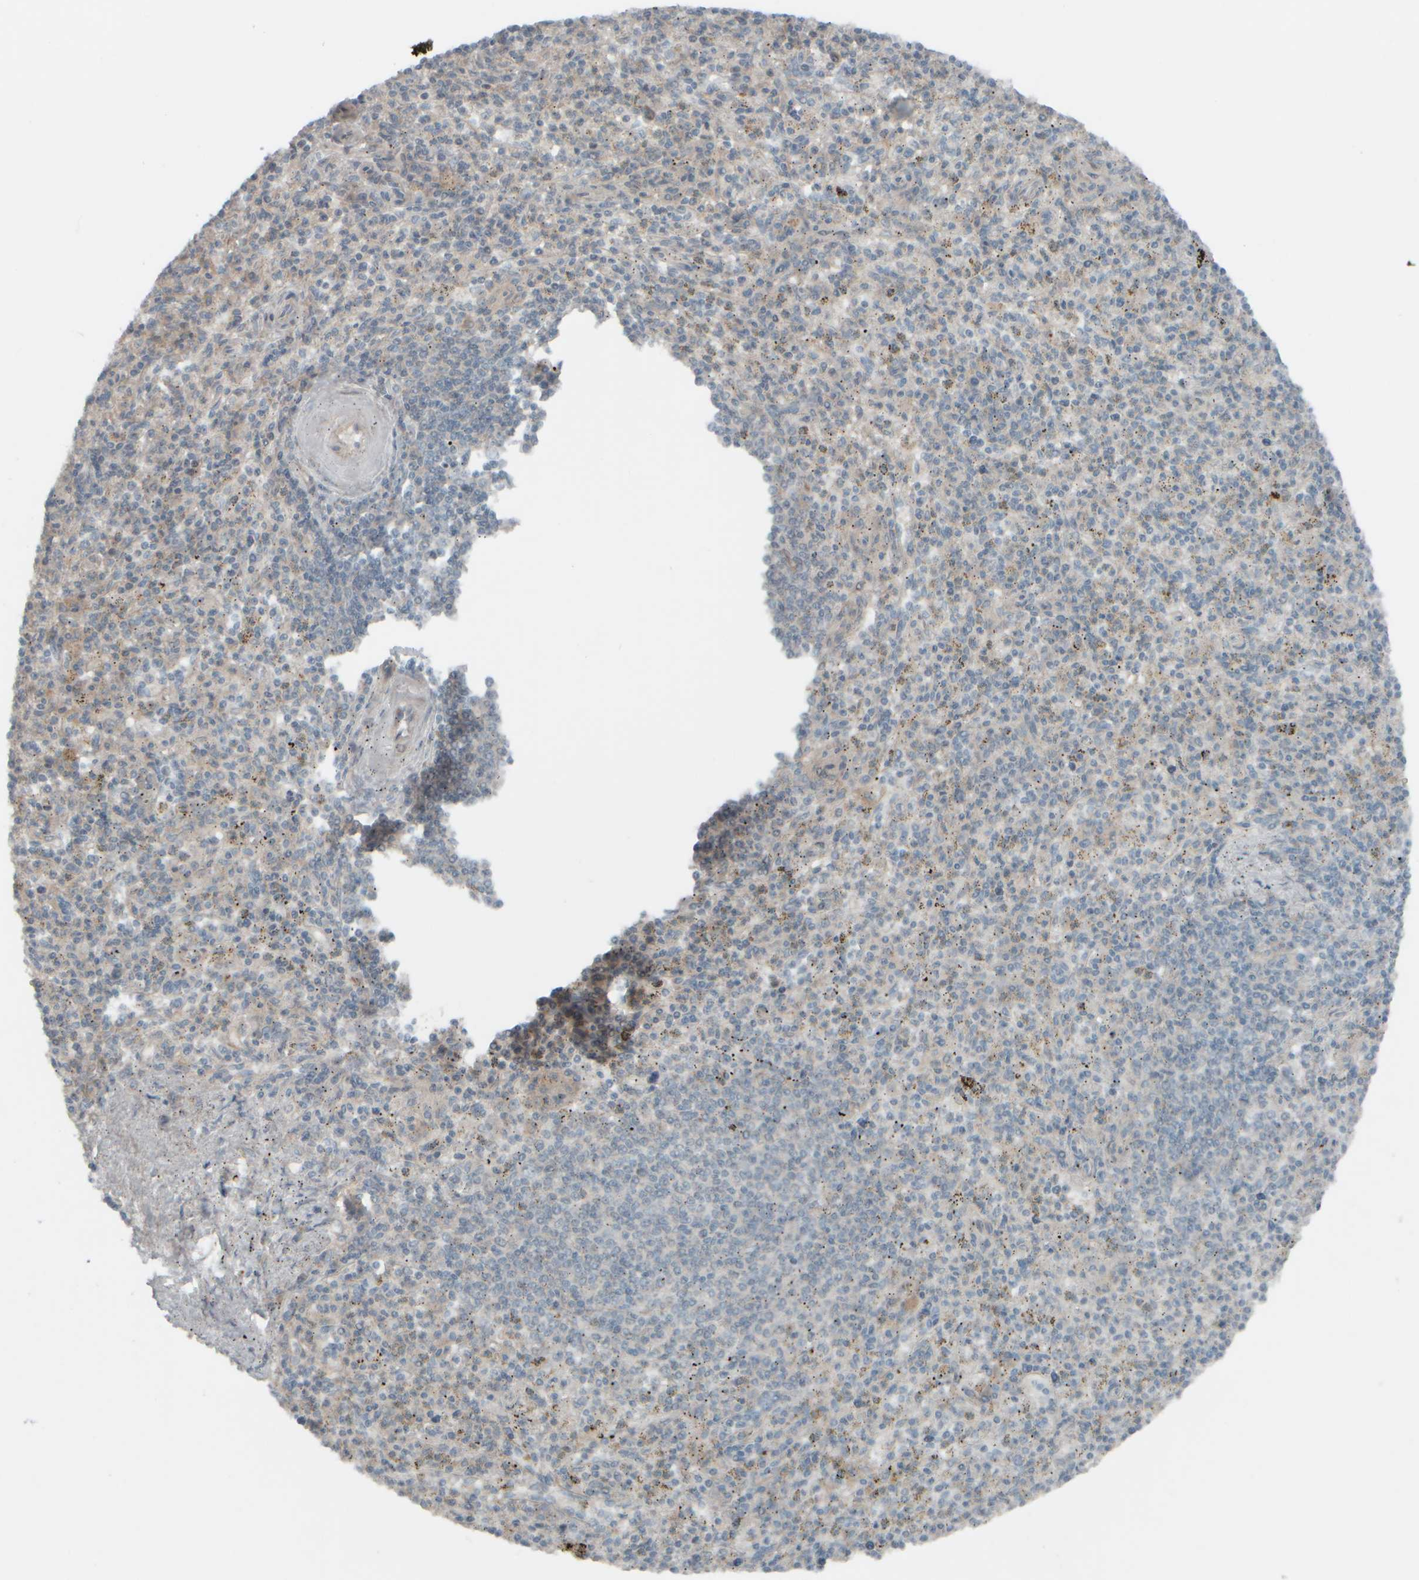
{"staining": {"intensity": "negative", "quantity": "none", "location": "none"}, "tissue": "spleen", "cell_type": "Cells in red pulp", "image_type": "normal", "snomed": [{"axis": "morphology", "description": "Normal tissue, NOS"}, {"axis": "topography", "description": "Spleen"}], "caption": "There is no significant positivity in cells in red pulp of spleen. (Stains: DAB IHC with hematoxylin counter stain, Microscopy: brightfield microscopy at high magnification).", "gene": "HGS", "patient": {"sex": "male", "age": 72}}